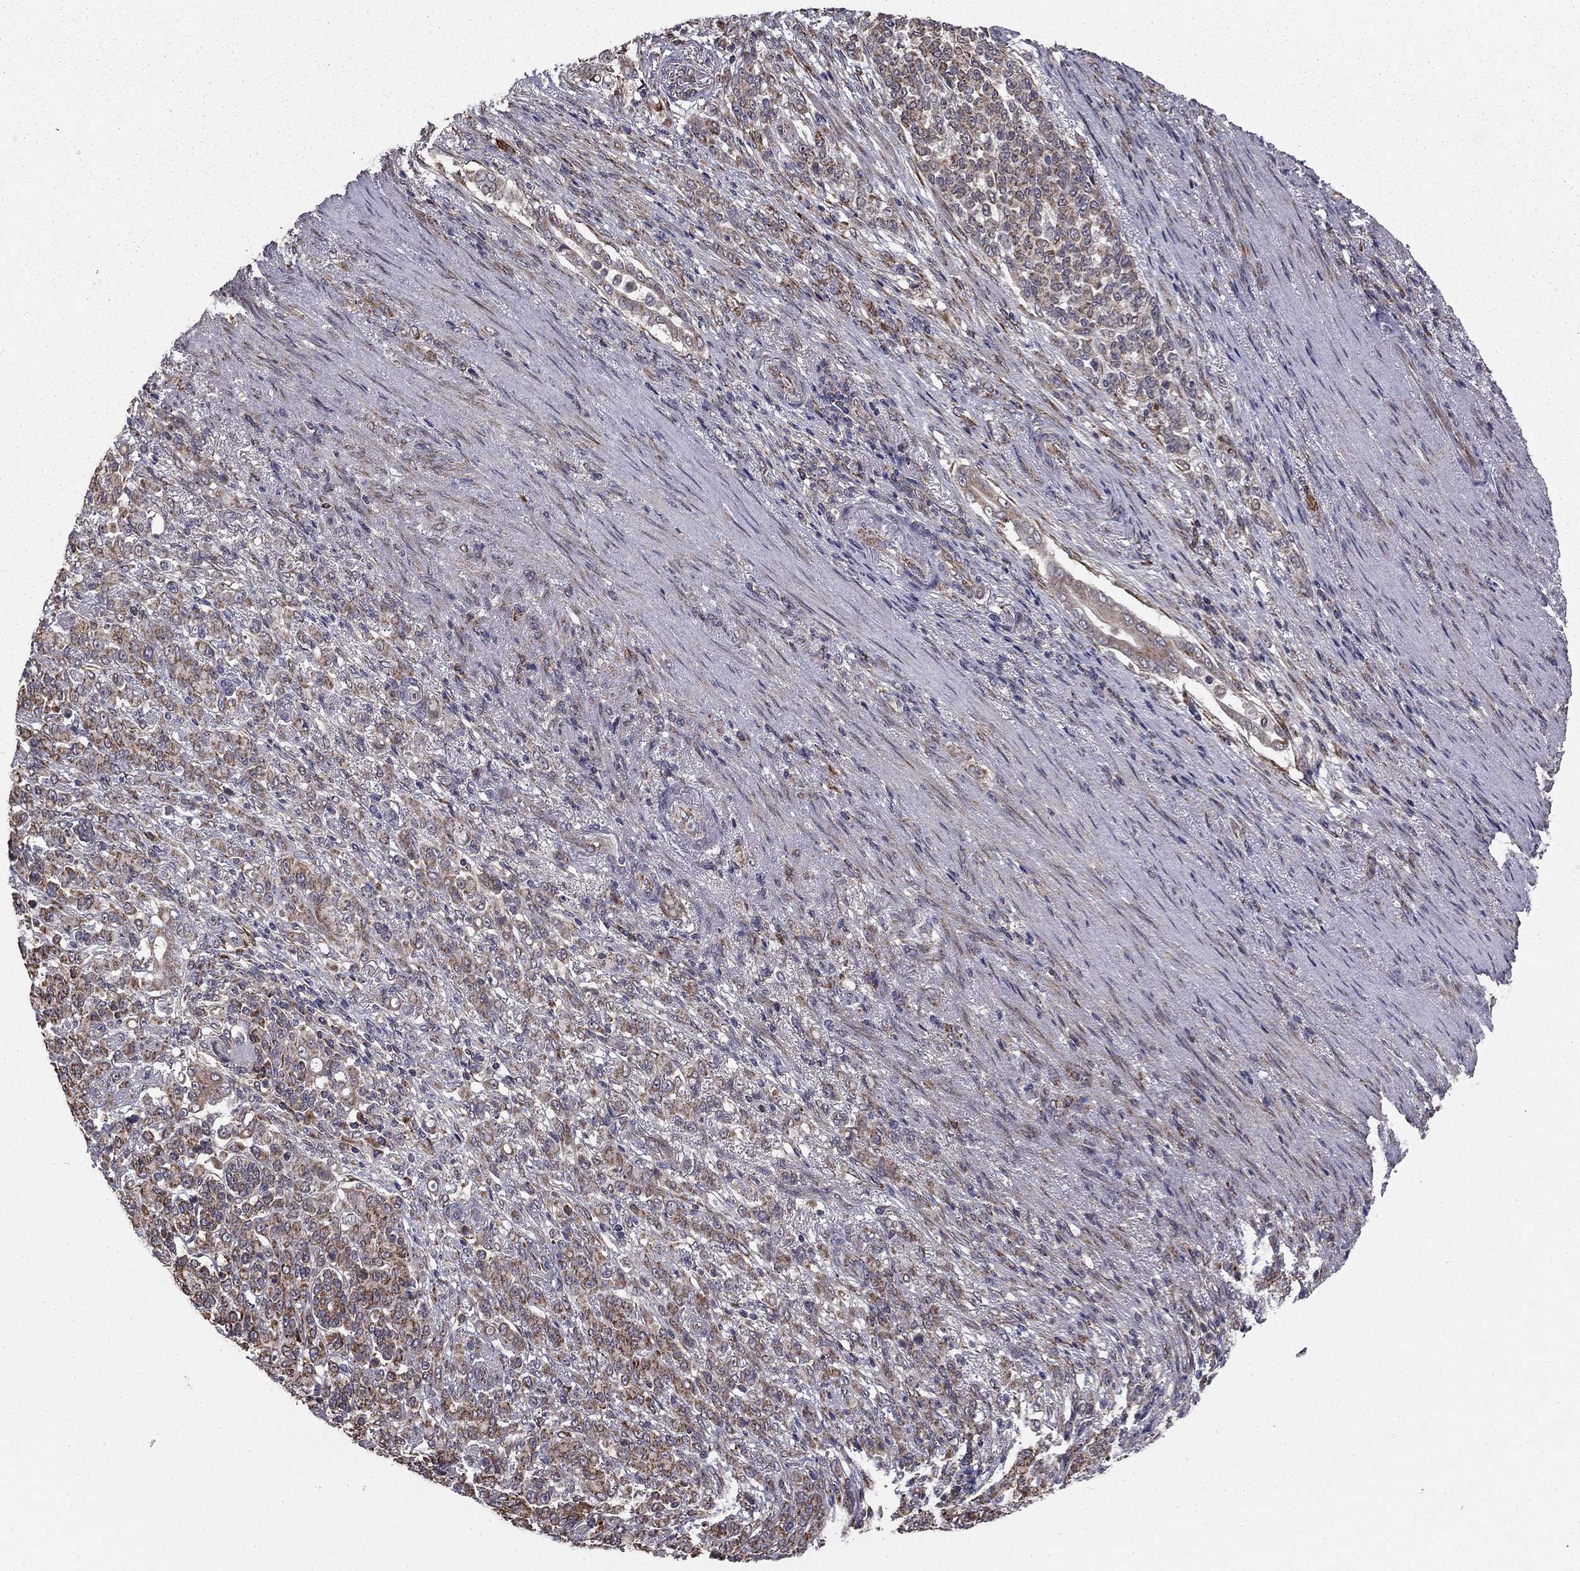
{"staining": {"intensity": "moderate", "quantity": "25%-75%", "location": "cytoplasmic/membranous"}, "tissue": "stomach cancer", "cell_type": "Tumor cells", "image_type": "cancer", "snomed": [{"axis": "morphology", "description": "Normal tissue, NOS"}, {"axis": "morphology", "description": "Adenocarcinoma, NOS"}, {"axis": "topography", "description": "Stomach"}], "caption": "This is a photomicrograph of immunohistochemistry staining of stomach cancer (adenocarcinoma), which shows moderate positivity in the cytoplasmic/membranous of tumor cells.", "gene": "NKIRAS1", "patient": {"sex": "female", "age": 79}}